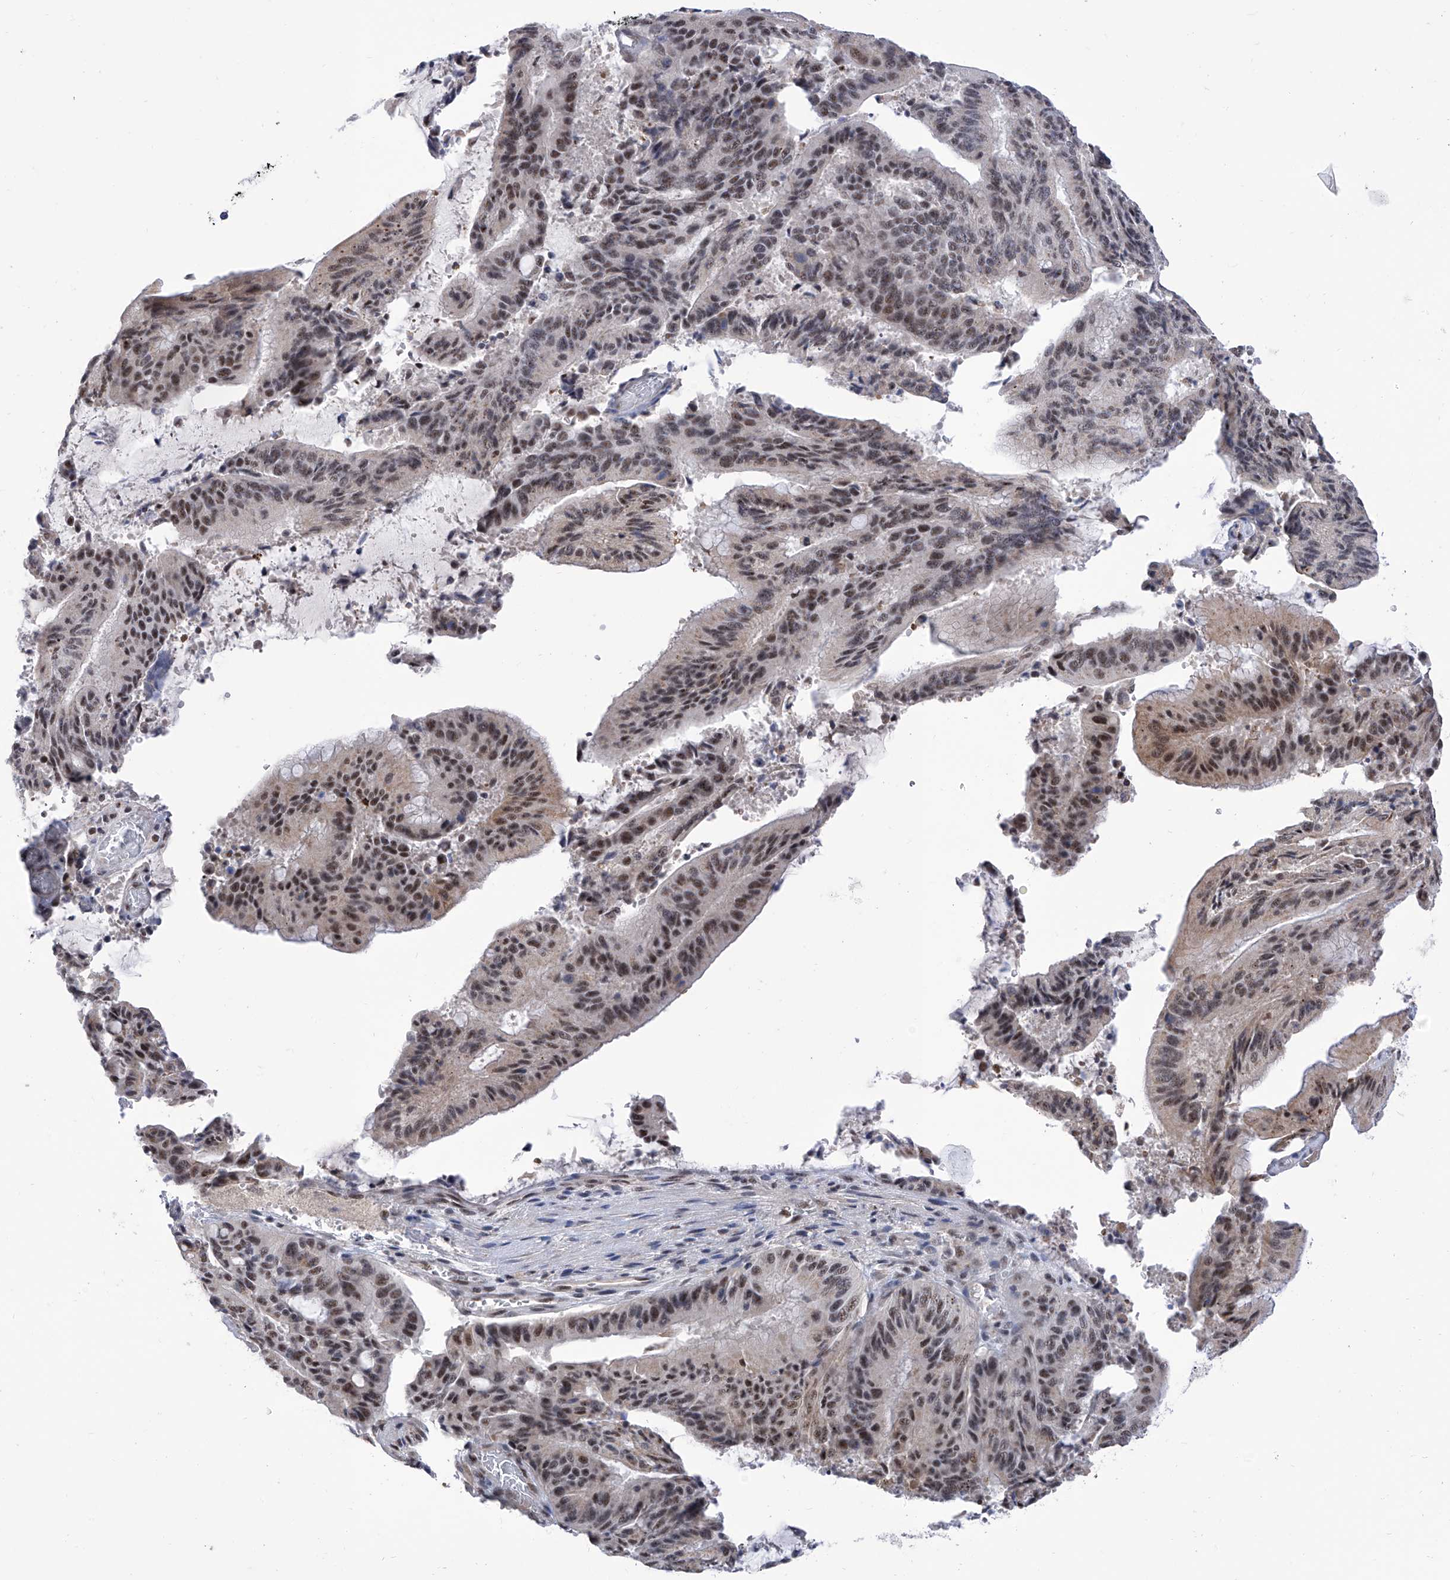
{"staining": {"intensity": "moderate", "quantity": ">75%", "location": "nuclear"}, "tissue": "liver cancer", "cell_type": "Tumor cells", "image_type": "cancer", "snomed": [{"axis": "morphology", "description": "Normal tissue, NOS"}, {"axis": "morphology", "description": "Cholangiocarcinoma"}, {"axis": "topography", "description": "Liver"}, {"axis": "topography", "description": "Peripheral nerve tissue"}], "caption": "Human liver cancer (cholangiocarcinoma) stained with a brown dye shows moderate nuclear positive positivity in about >75% of tumor cells.", "gene": "SART1", "patient": {"sex": "female", "age": 73}}